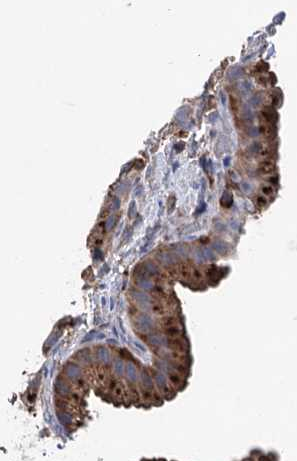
{"staining": {"intensity": "moderate", "quantity": ">75%", "location": "cytoplasmic/membranous"}, "tissue": "gallbladder", "cell_type": "Glandular cells", "image_type": "normal", "snomed": [{"axis": "morphology", "description": "Normal tissue, NOS"}, {"axis": "topography", "description": "Gallbladder"}], "caption": "Immunohistochemistry (DAB) staining of benign gallbladder displays moderate cytoplasmic/membranous protein expression in about >75% of glandular cells.", "gene": "SCPEP1", "patient": {"sex": "female", "age": 30}}